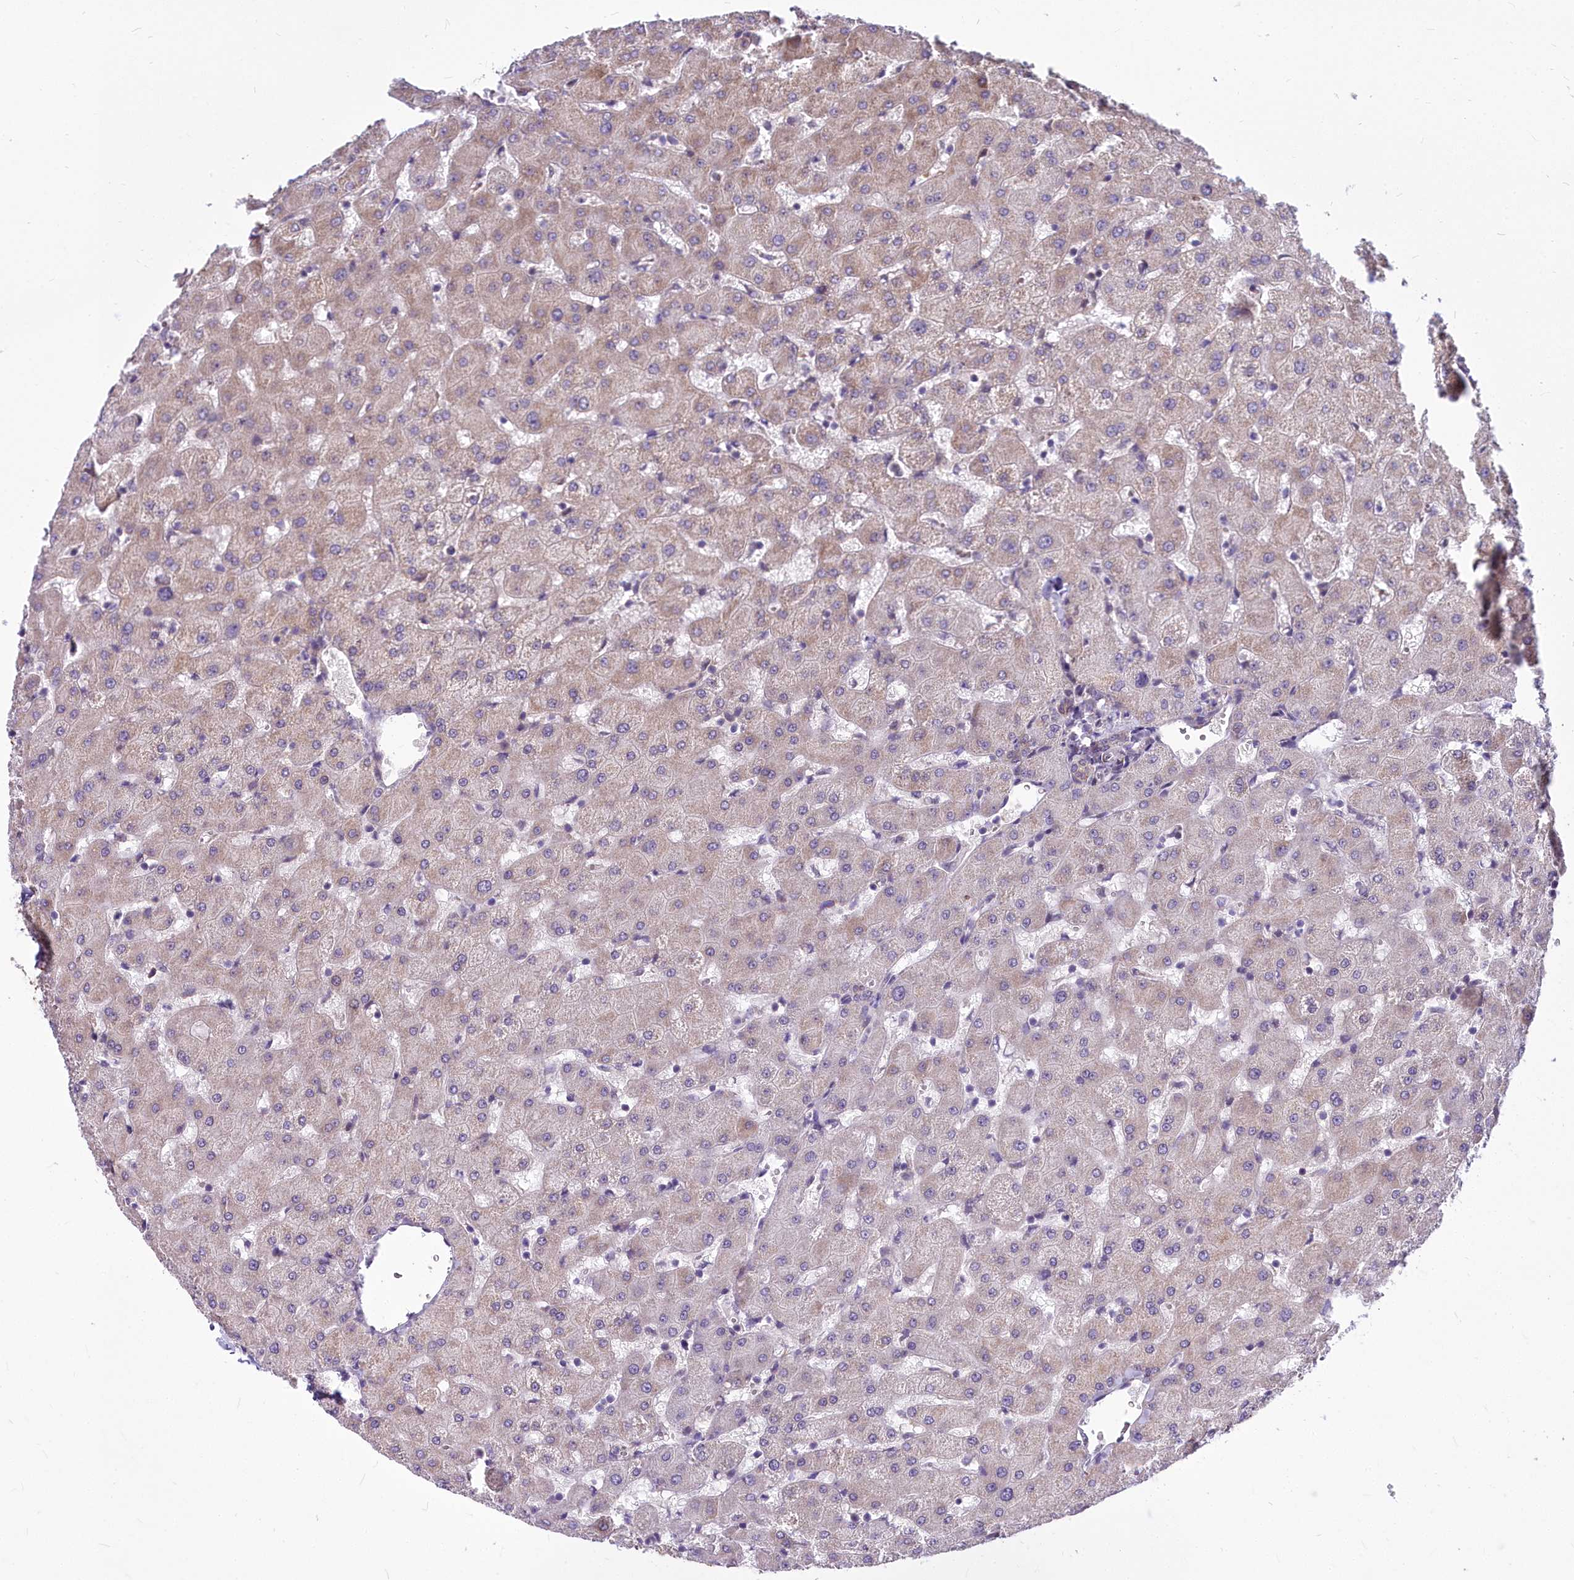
{"staining": {"intensity": "moderate", "quantity": "25%-75%", "location": "nuclear"}, "tissue": "liver", "cell_type": "Cholangiocytes", "image_type": "normal", "snomed": [{"axis": "morphology", "description": "Normal tissue, NOS"}, {"axis": "topography", "description": "Liver"}], "caption": "Brown immunohistochemical staining in unremarkable liver demonstrates moderate nuclear positivity in about 25%-75% of cholangiocytes.", "gene": "ABCB8", "patient": {"sex": "female", "age": 63}}